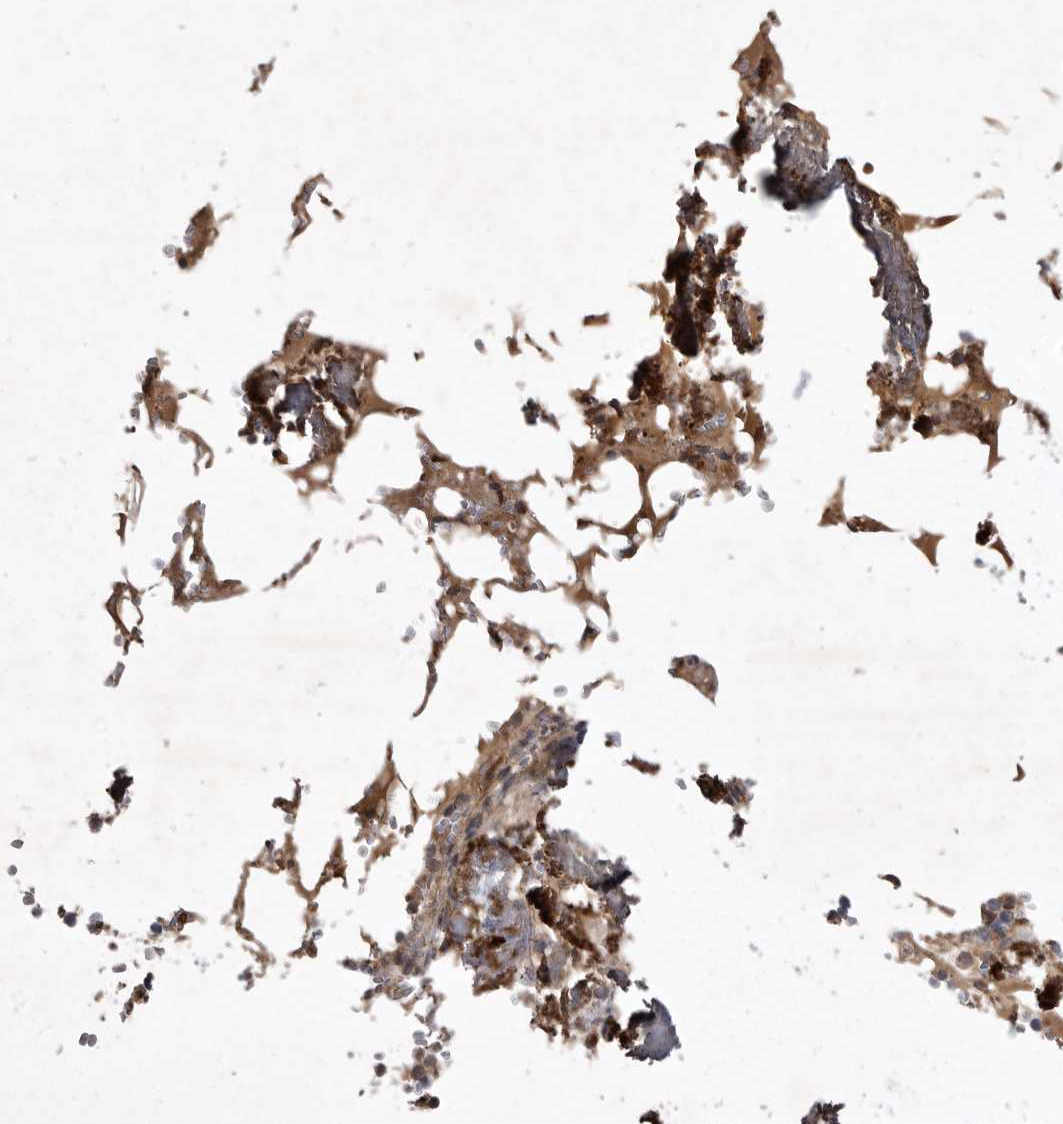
{"staining": {"intensity": "moderate", "quantity": "25%-75%", "location": "cytoplasmic/membranous"}, "tissue": "bone marrow", "cell_type": "Hematopoietic cells", "image_type": "normal", "snomed": [{"axis": "morphology", "description": "Normal tissue, NOS"}, {"axis": "topography", "description": "Bone marrow"}], "caption": "Immunohistochemistry (IHC) image of unremarkable bone marrow: human bone marrow stained using IHC shows medium levels of moderate protein expression localized specifically in the cytoplasmic/membranous of hematopoietic cells, appearing as a cytoplasmic/membranous brown color.", "gene": "GPR31", "patient": {"sex": "male", "age": 70}}